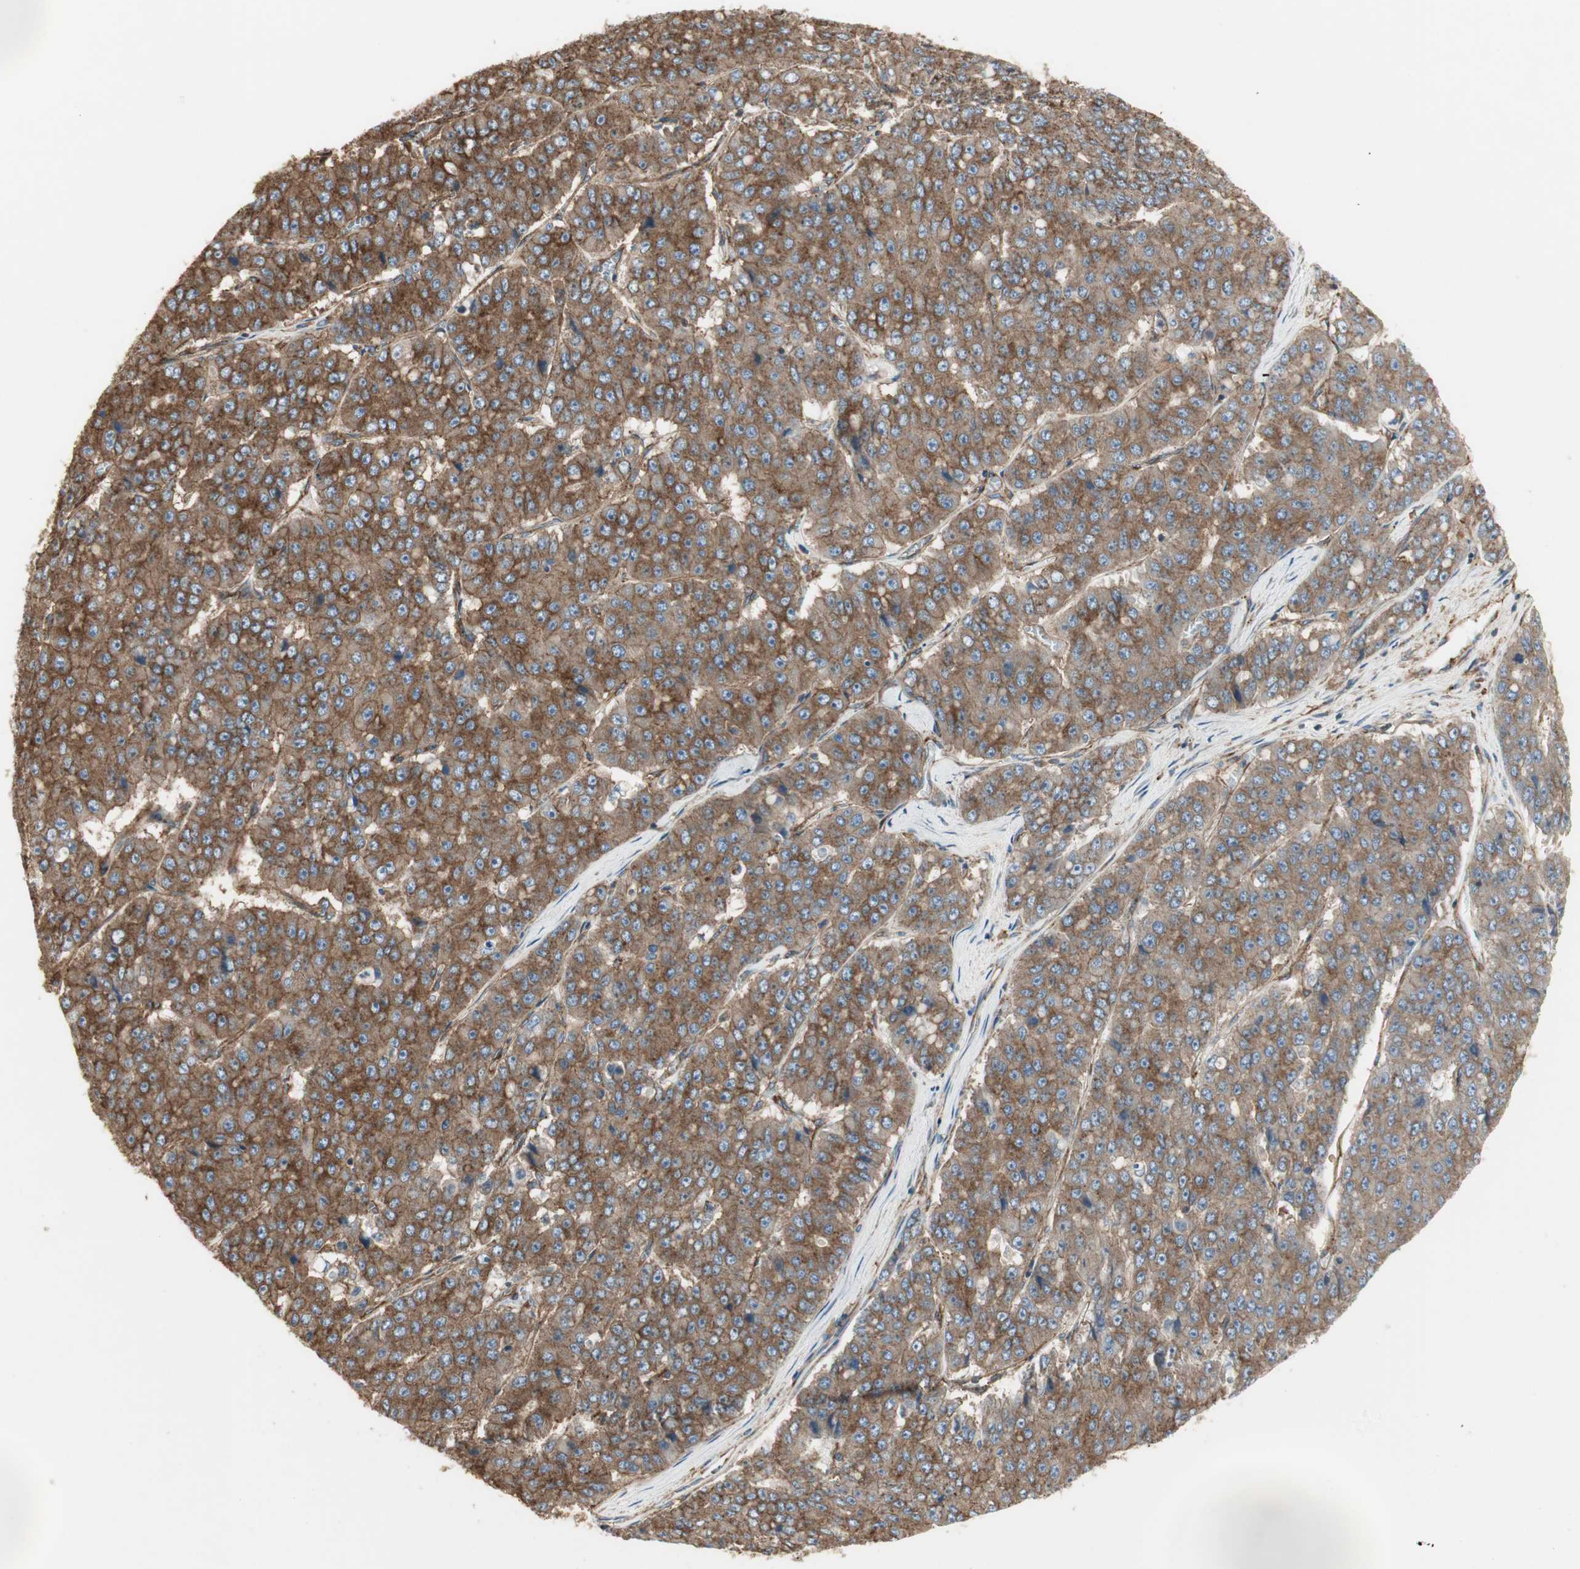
{"staining": {"intensity": "strong", "quantity": ">75%", "location": "cytoplasmic/membranous"}, "tissue": "pancreatic cancer", "cell_type": "Tumor cells", "image_type": "cancer", "snomed": [{"axis": "morphology", "description": "Adenocarcinoma, NOS"}, {"axis": "topography", "description": "Pancreas"}], "caption": "Adenocarcinoma (pancreatic) tissue demonstrates strong cytoplasmic/membranous positivity in approximately >75% of tumor cells", "gene": "H6PD", "patient": {"sex": "male", "age": 50}}